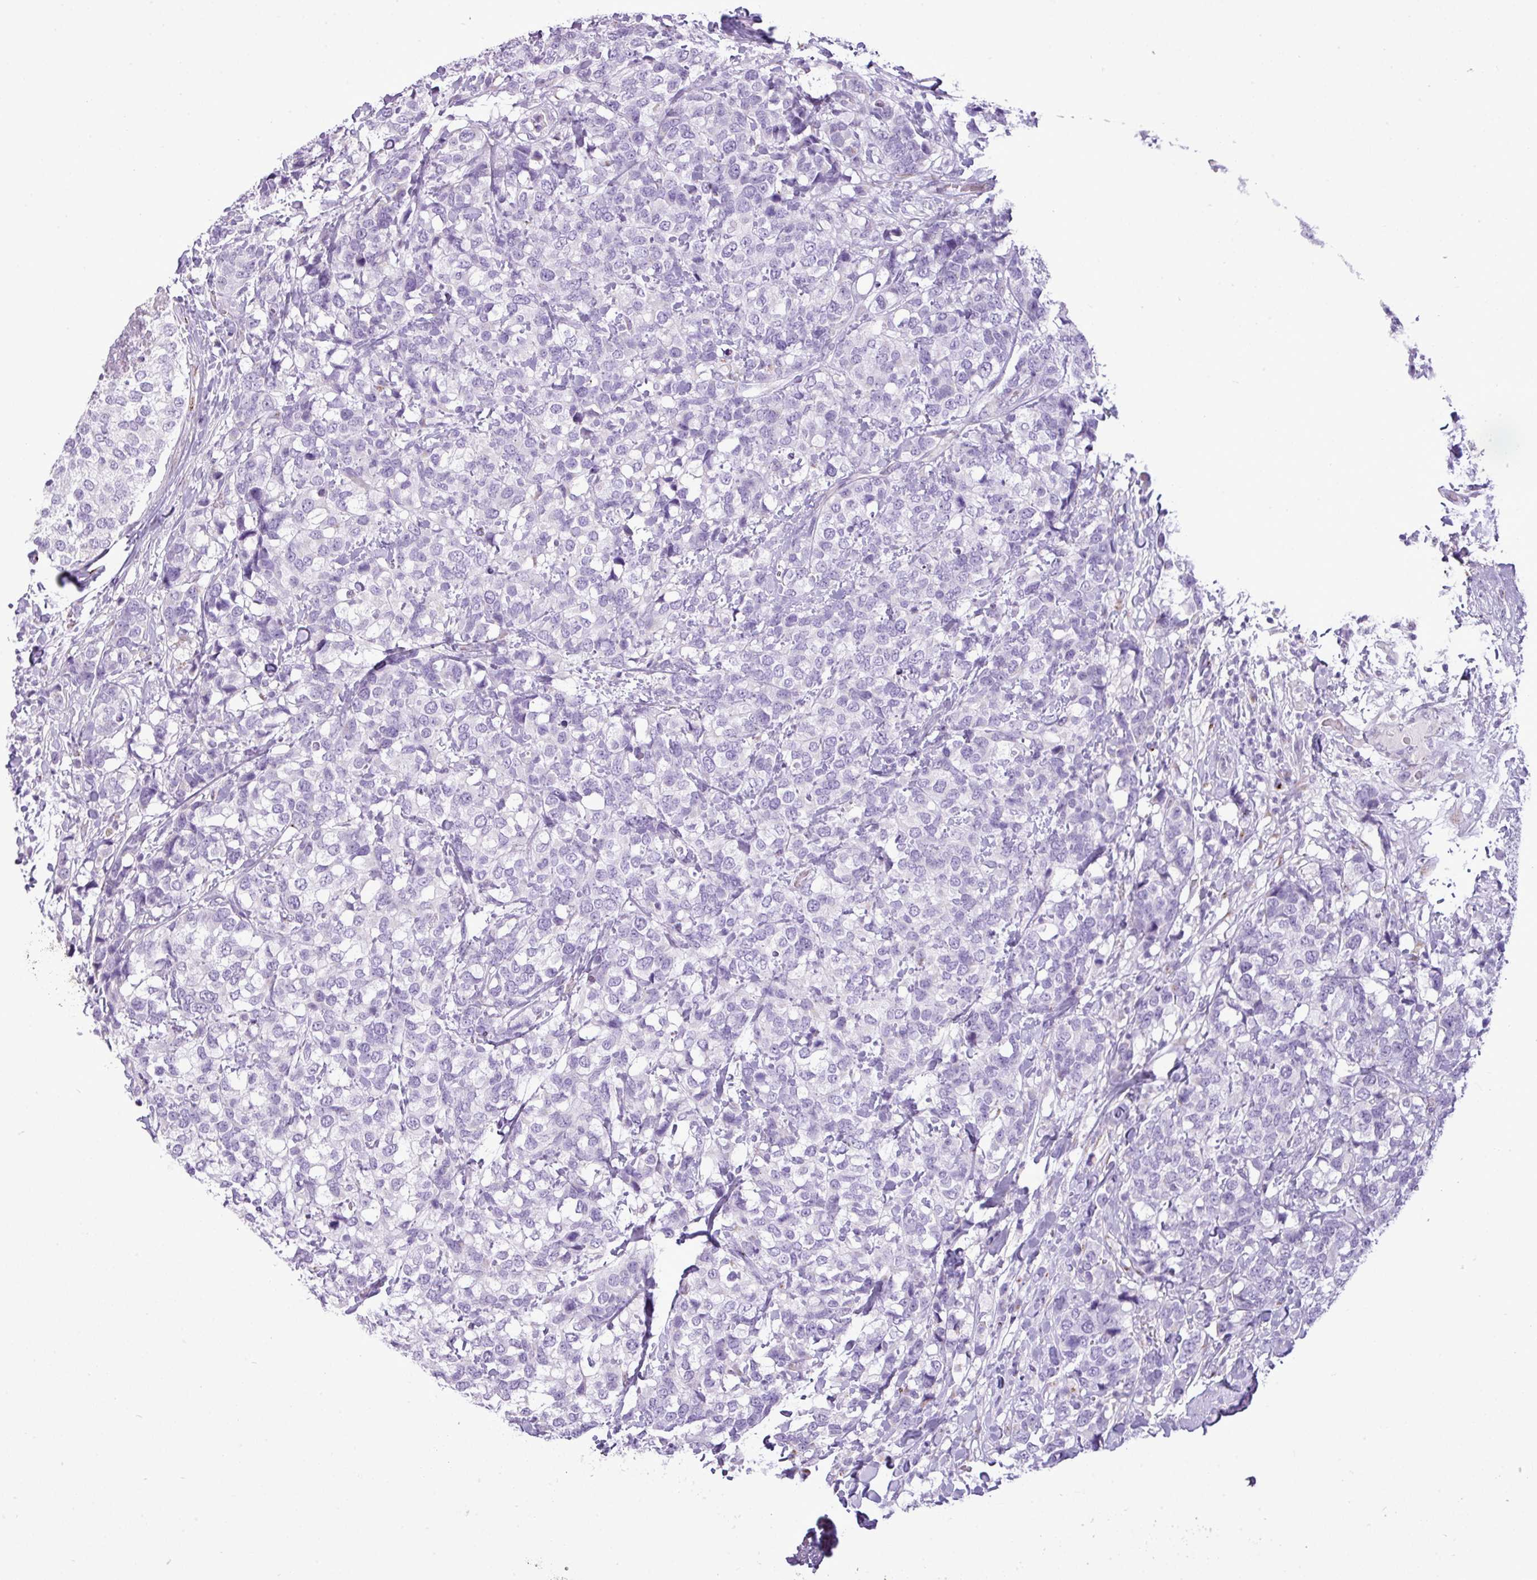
{"staining": {"intensity": "negative", "quantity": "none", "location": "none"}, "tissue": "breast cancer", "cell_type": "Tumor cells", "image_type": "cancer", "snomed": [{"axis": "morphology", "description": "Lobular carcinoma"}, {"axis": "topography", "description": "Breast"}], "caption": "High magnification brightfield microscopy of breast cancer (lobular carcinoma) stained with DAB (brown) and counterstained with hematoxylin (blue): tumor cells show no significant positivity.", "gene": "FAM43A", "patient": {"sex": "female", "age": 59}}